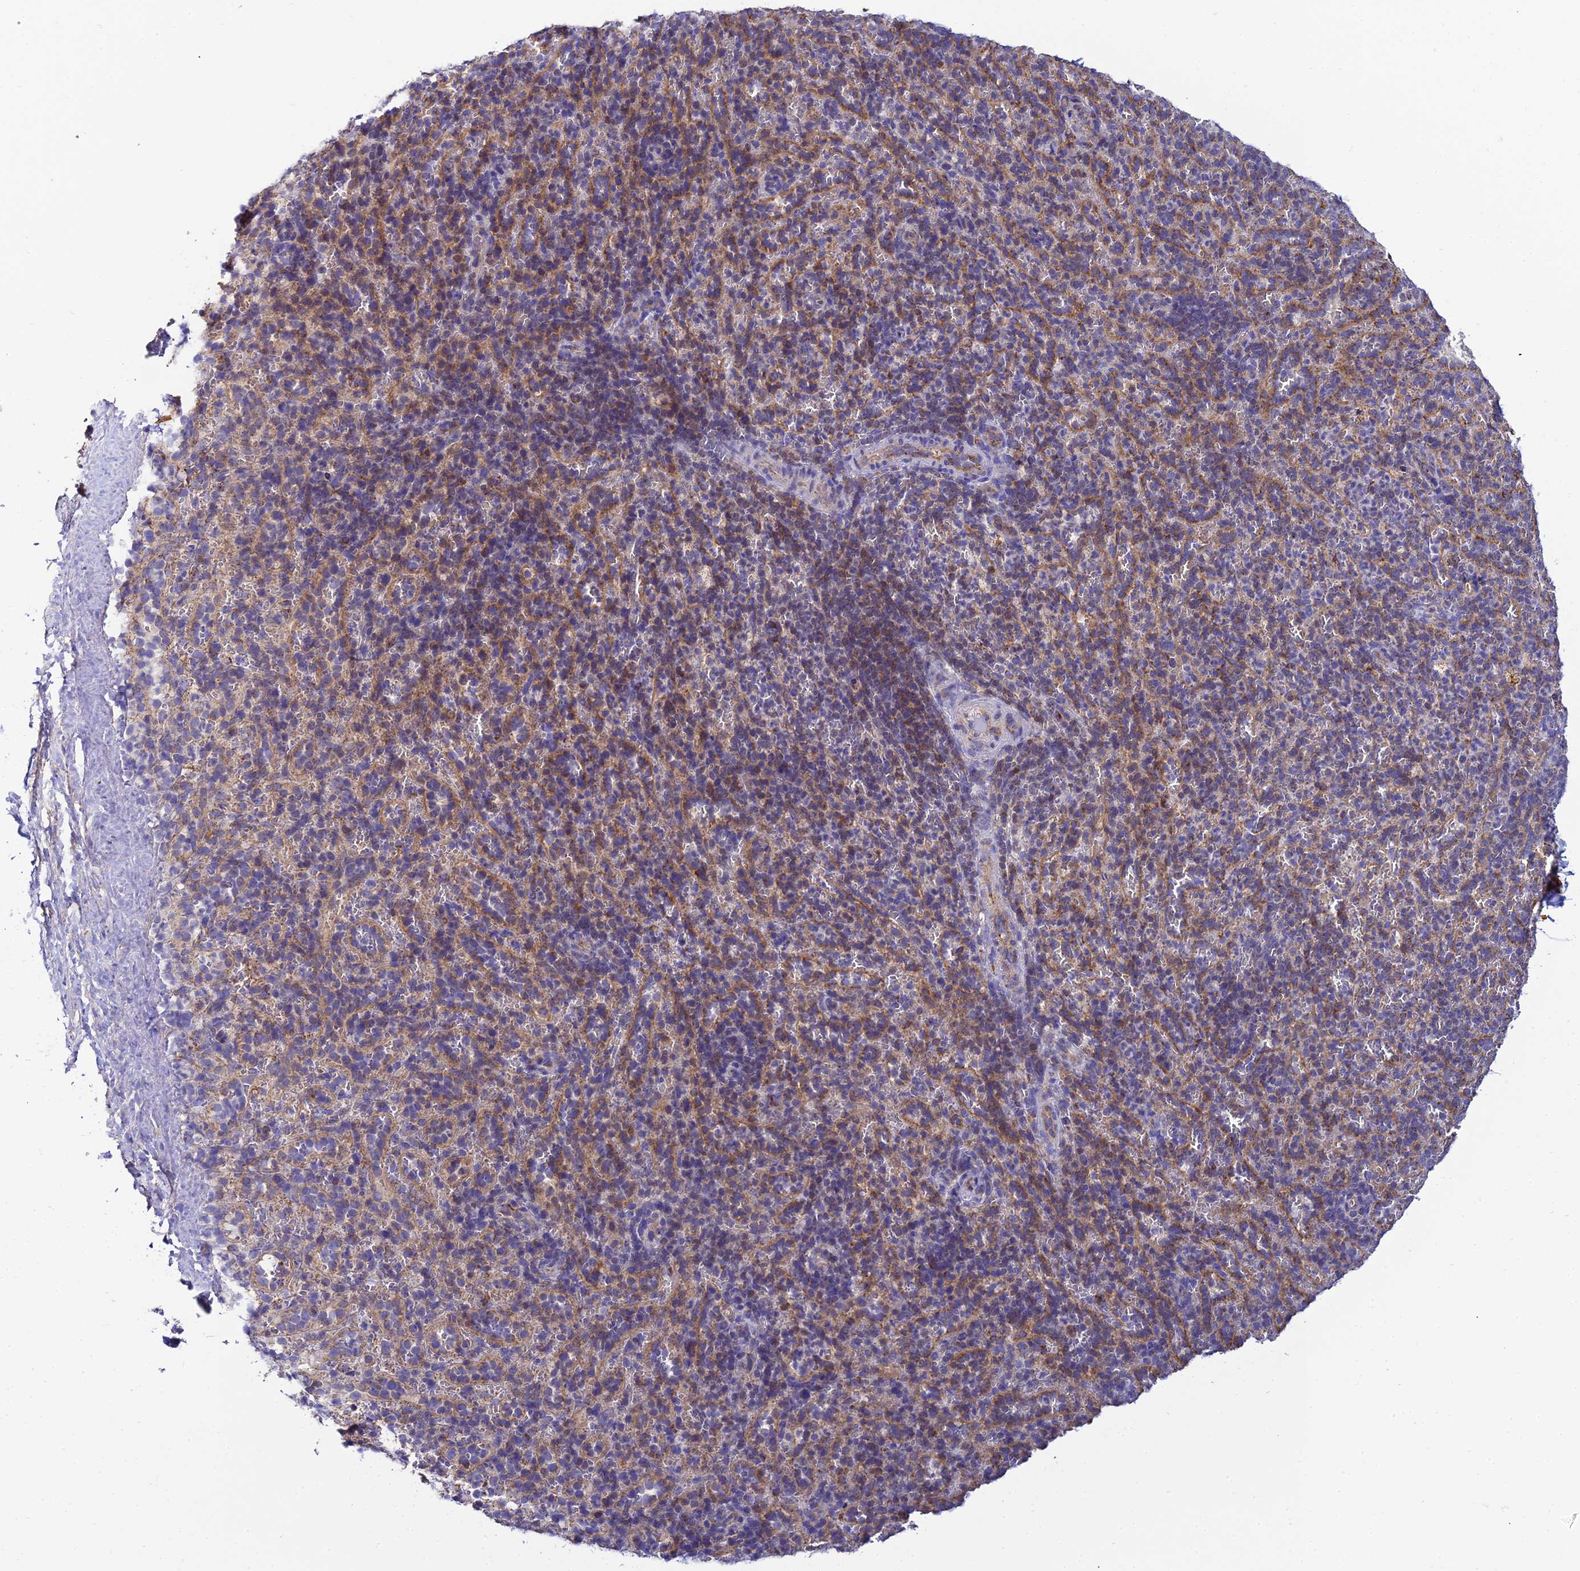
{"staining": {"intensity": "weak", "quantity": "25%-75%", "location": "cytoplasmic/membranous"}, "tissue": "spleen", "cell_type": "Cells in red pulp", "image_type": "normal", "snomed": [{"axis": "morphology", "description": "Normal tissue, NOS"}, {"axis": "topography", "description": "Spleen"}], "caption": "Spleen stained for a protein demonstrates weak cytoplasmic/membranous positivity in cells in red pulp.", "gene": "NIPSNAP3A", "patient": {"sex": "female", "age": 21}}